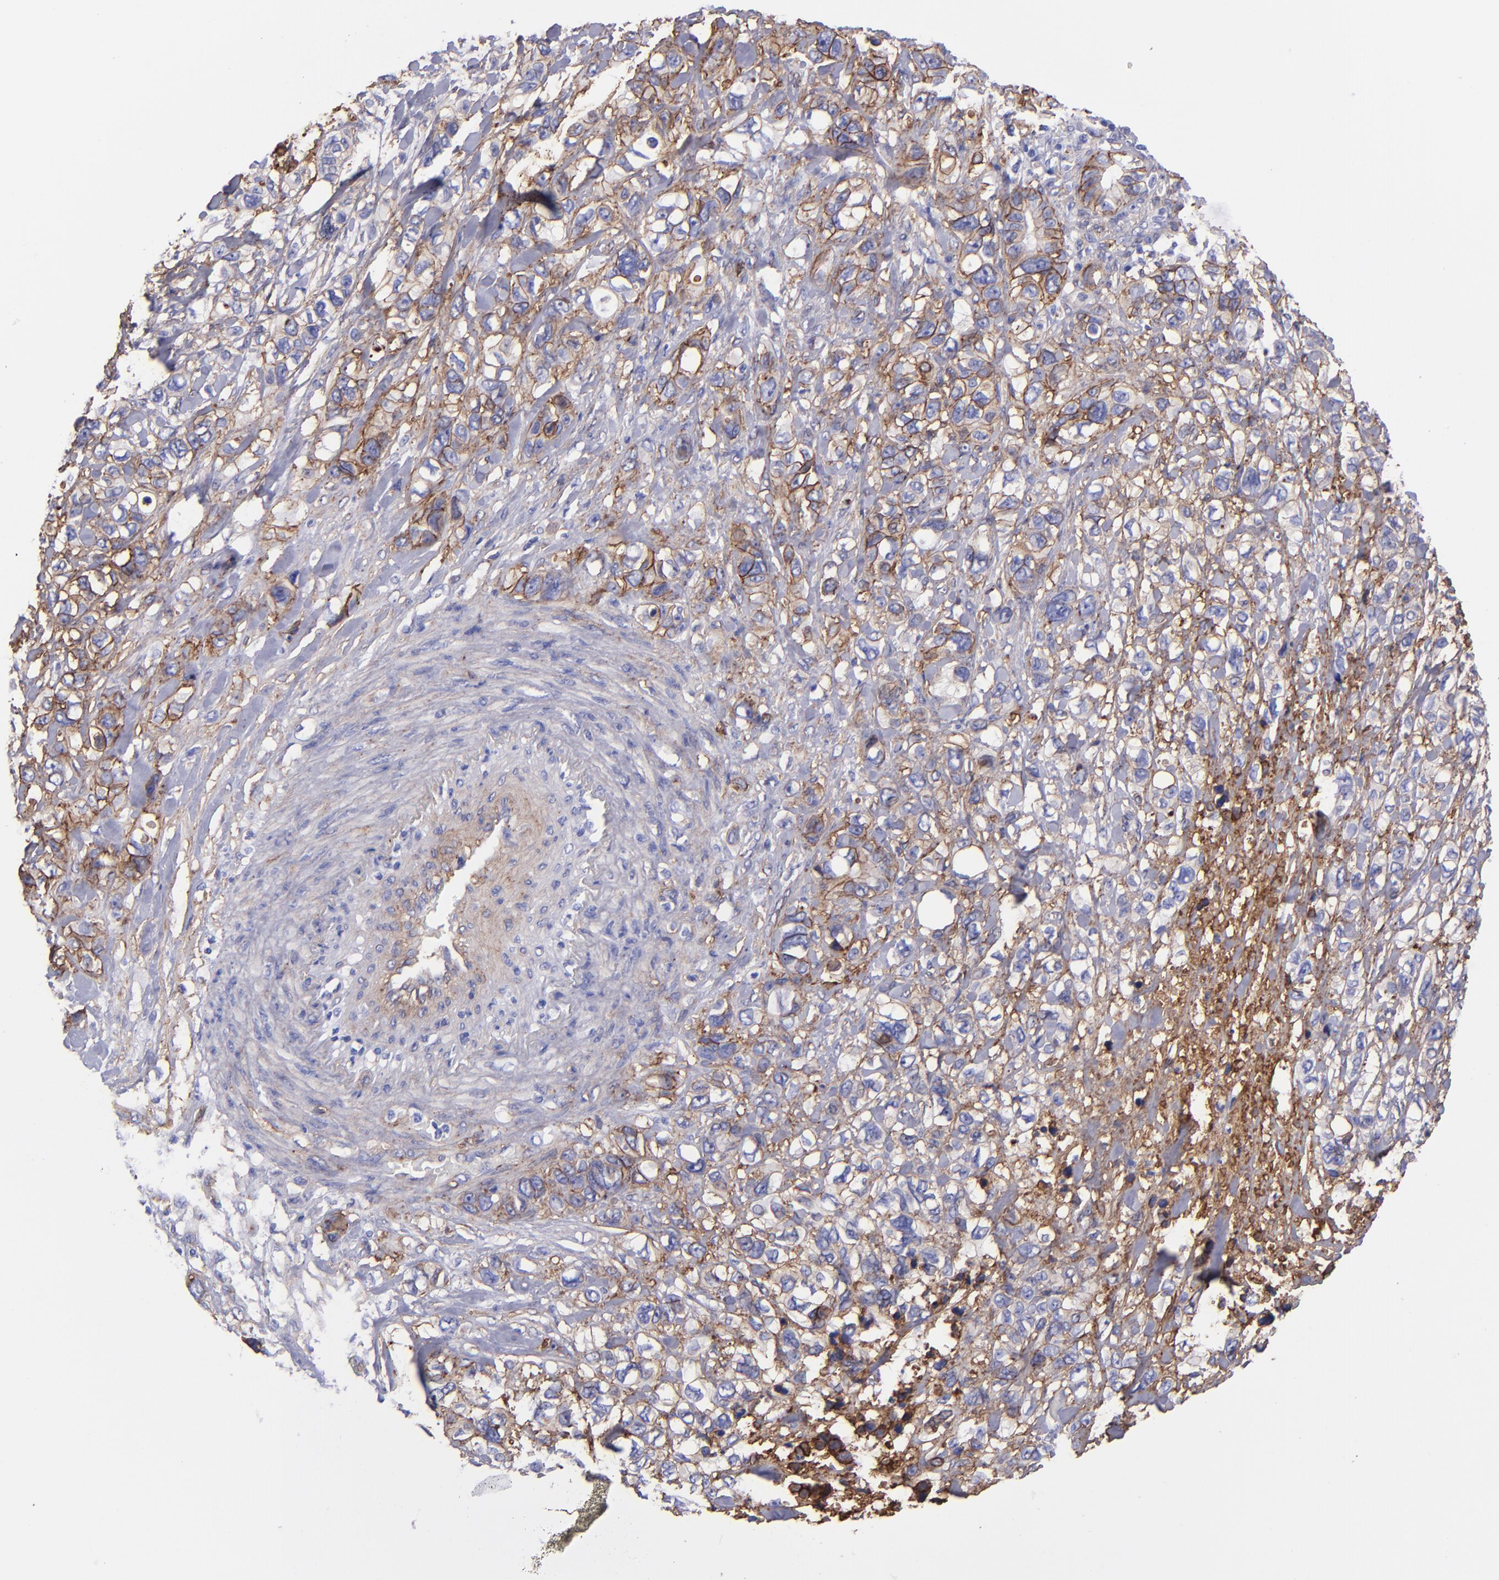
{"staining": {"intensity": "moderate", "quantity": "25%-75%", "location": "cytoplasmic/membranous"}, "tissue": "stomach cancer", "cell_type": "Tumor cells", "image_type": "cancer", "snomed": [{"axis": "morphology", "description": "Adenocarcinoma, NOS"}, {"axis": "topography", "description": "Stomach, upper"}], "caption": "Immunohistochemical staining of stomach adenocarcinoma exhibits medium levels of moderate cytoplasmic/membranous protein staining in about 25%-75% of tumor cells. (brown staining indicates protein expression, while blue staining denotes nuclei).", "gene": "ITGAV", "patient": {"sex": "male", "age": 47}}